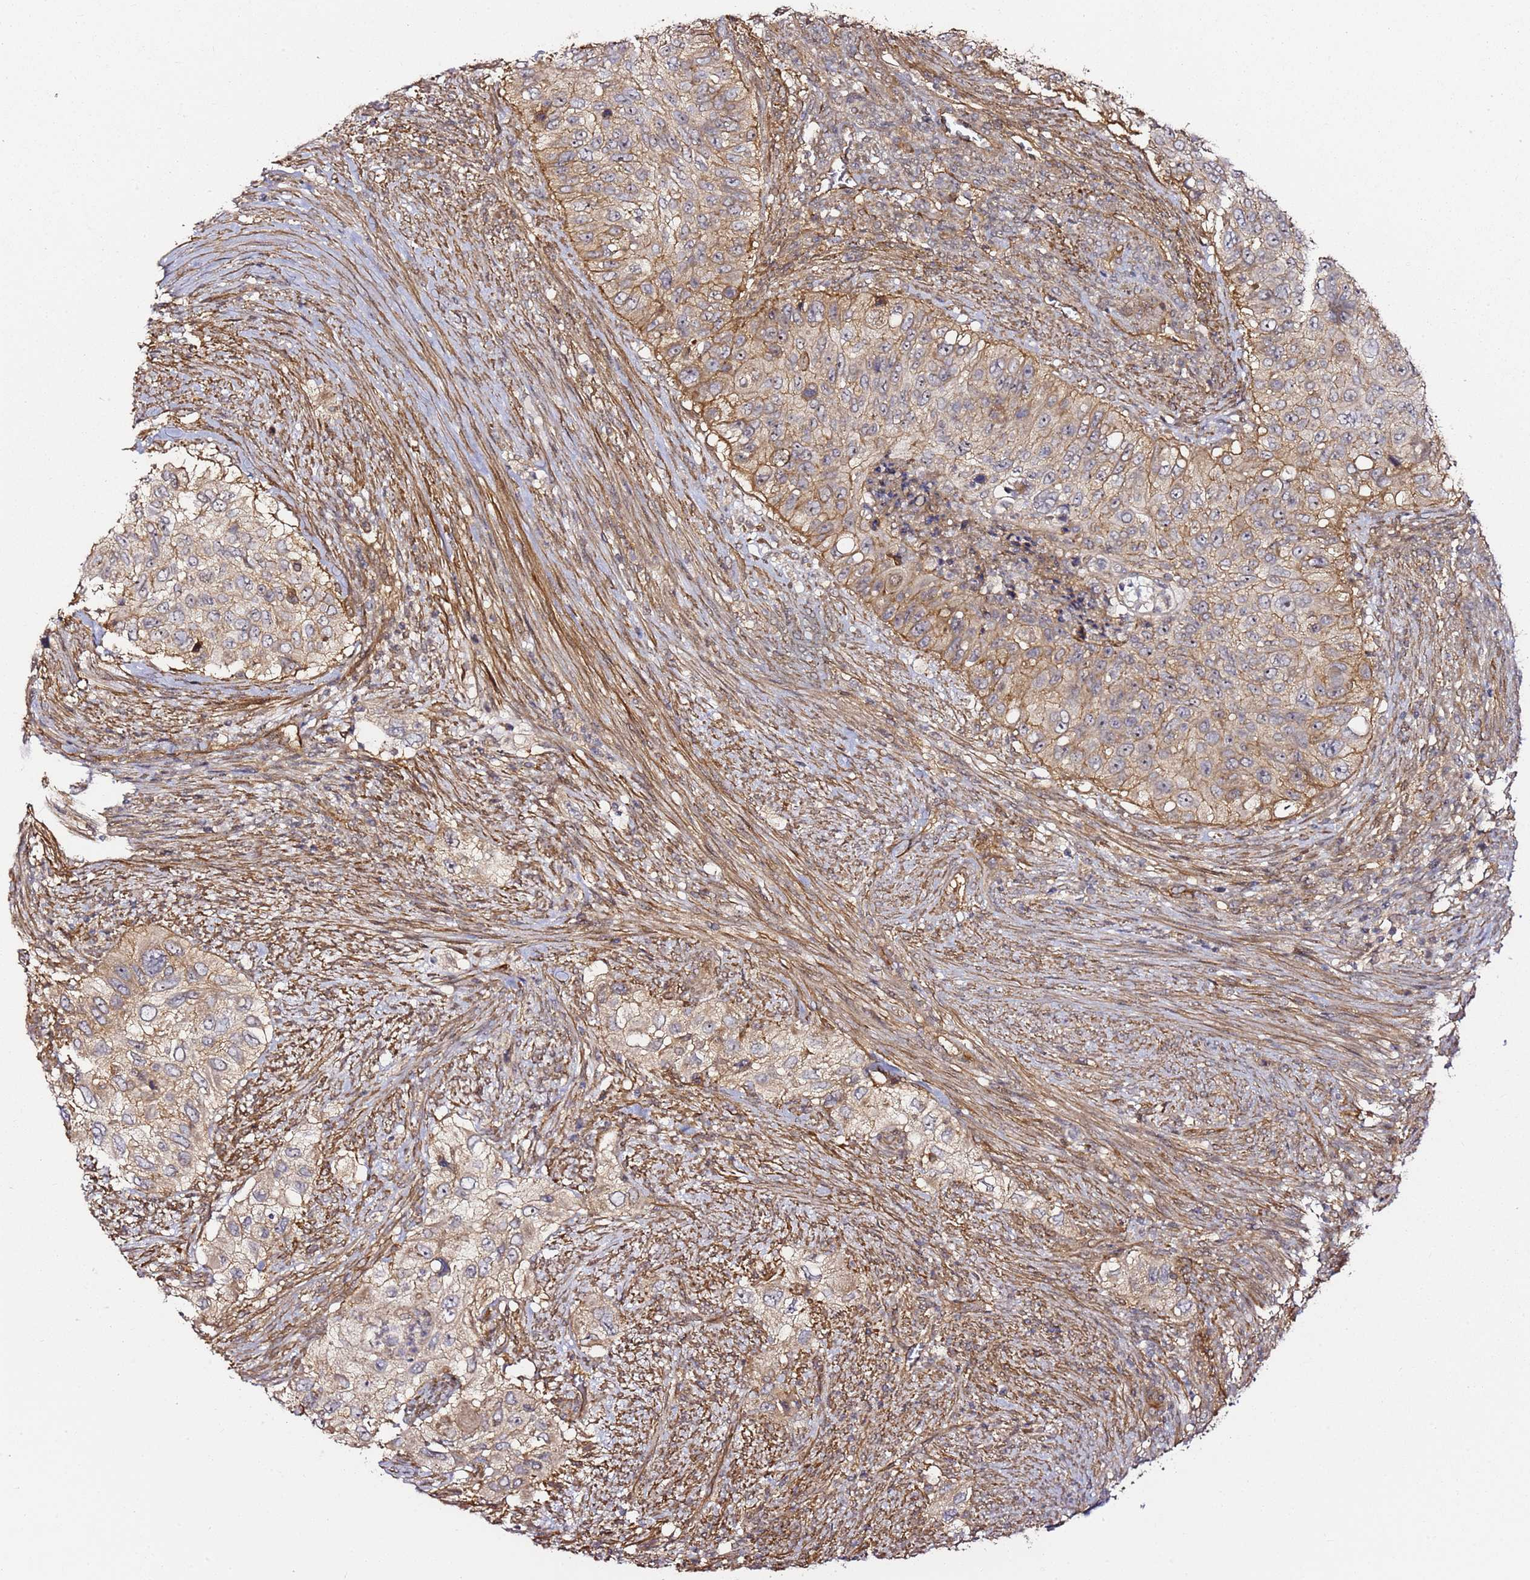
{"staining": {"intensity": "weak", "quantity": "25%-75%", "location": "cytoplasmic/membranous"}, "tissue": "urothelial cancer", "cell_type": "Tumor cells", "image_type": "cancer", "snomed": [{"axis": "morphology", "description": "Urothelial carcinoma, High grade"}, {"axis": "topography", "description": "Urinary bladder"}], "caption": "DAB (3,3'-diaminobenzidine) immunohistochemical staining of urothelial cancer reveals weak cytoplasmic/membranous protein staining in about 25%-75% of tumor cells. The staining was performed using DAB, with brown indicating positive protein expression. Nuclei are stained blue with hematoxylin.", "gene": "CCNYL1", "patient": {"sex": "female", "age": 60}}